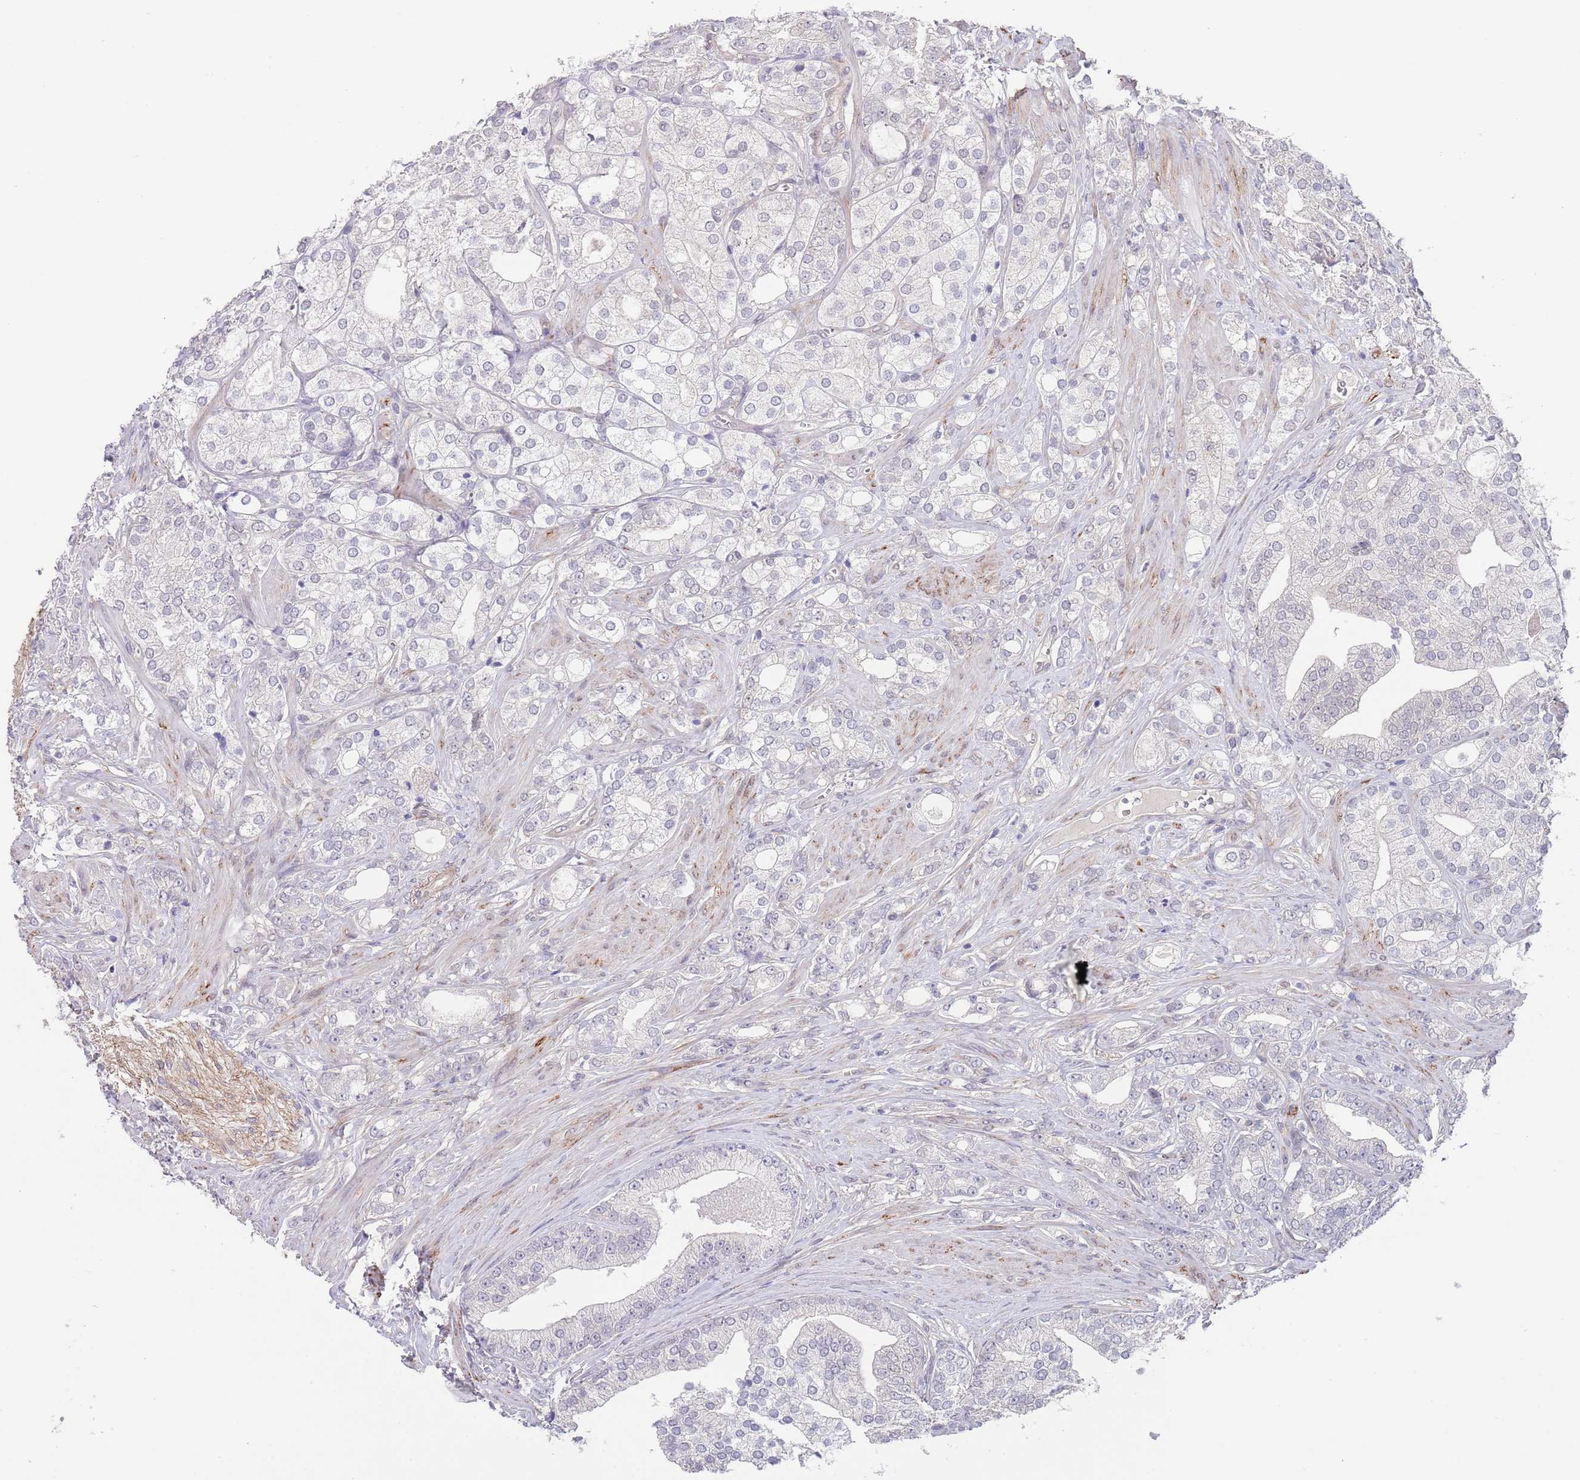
{"staining": {"intensity": "negative", "quantity": "none", "location": "none"}, "tissue": "prostate cancer", "cell_type": "Tumor cells", "image_type": "cancer", "snomed": [{"axis": "morphology", "description": "Adenocarcinoma, High grade"}, {"axis": "topography", "description": "Prostate"}], "caption": "DAB immunohistochemical staining of human prostate cancer (adenocarcinoma (high-grade)) demonstrates no significant expression in tumor cells.", "gene": "RNF169", "patient": {"sex": "male", "age": 50}}